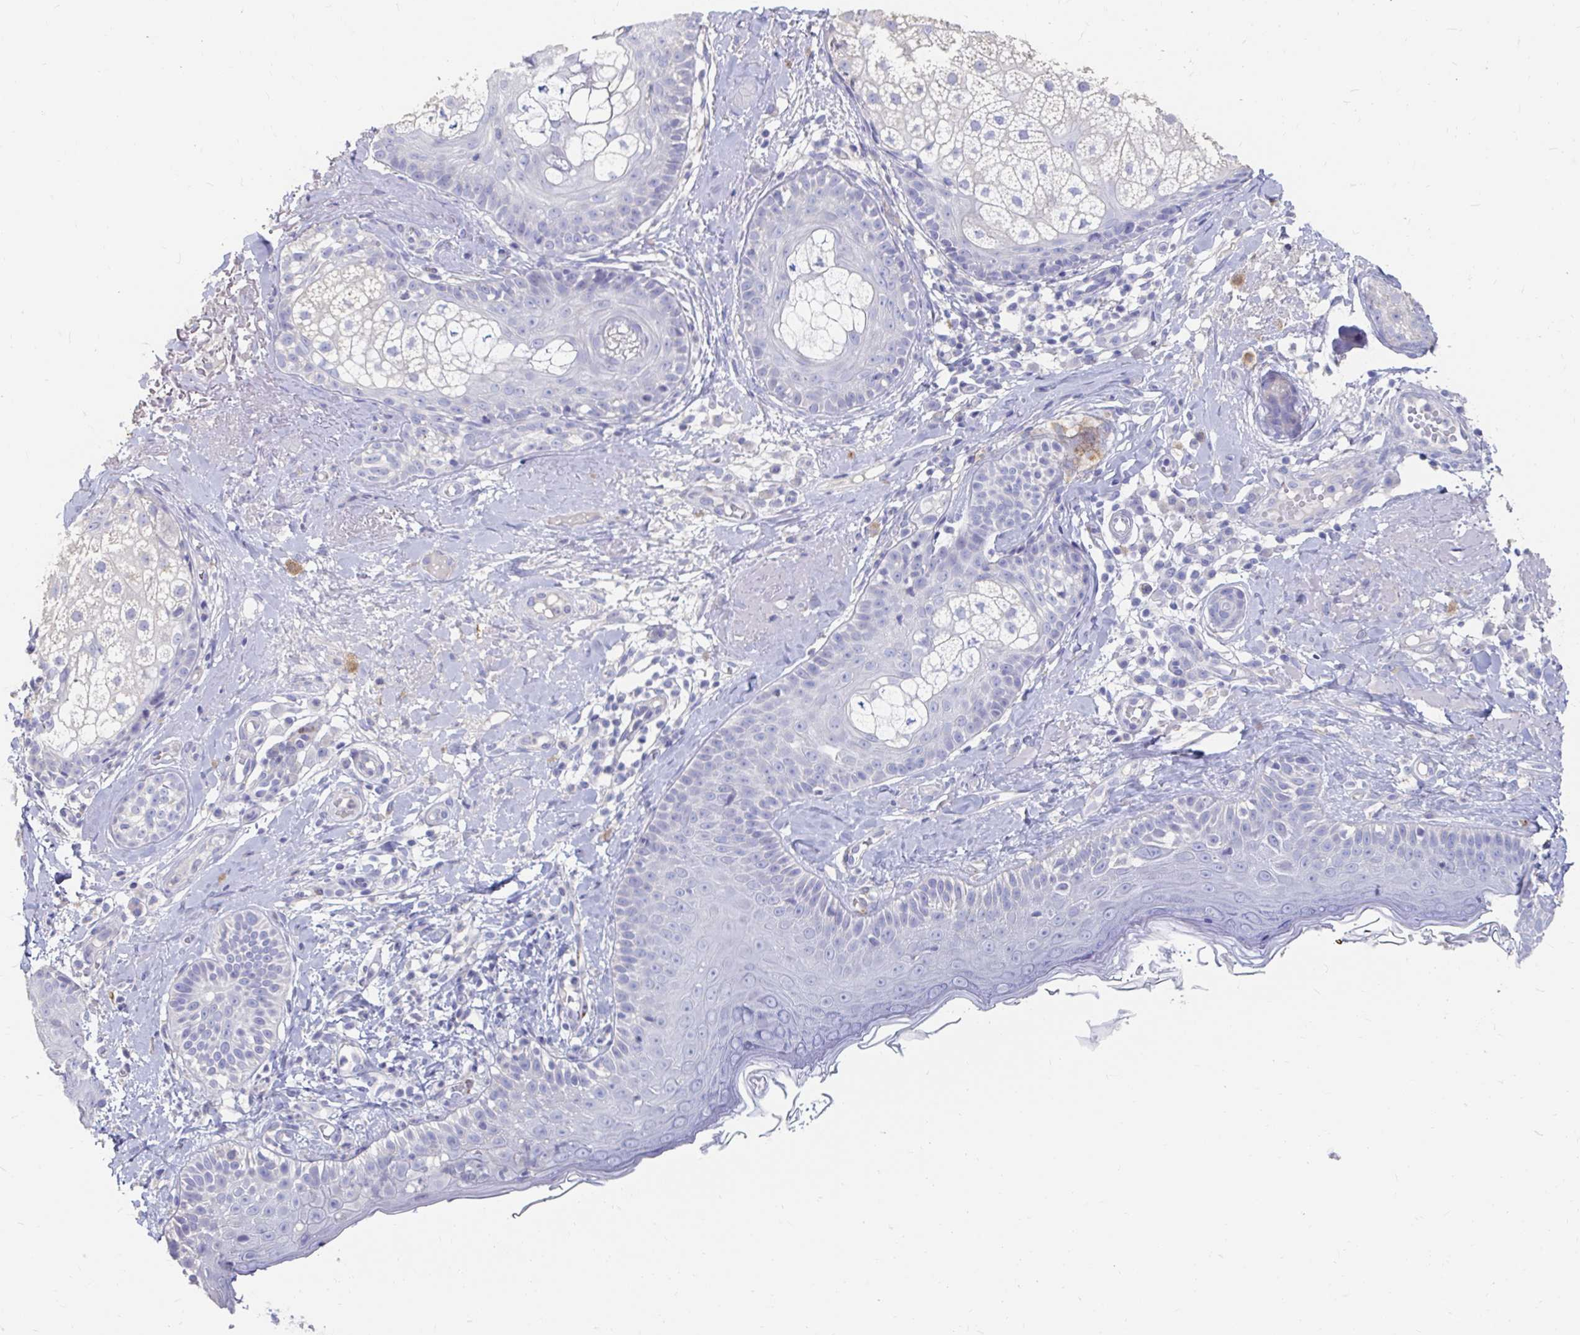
{"staining": {"intensity": "negative", "quantity": "none", "location": "none"}, "tissue": "skin", "cell_type": "Fibroblasts", "image_type": "normal", "snomed": [{"axis": "morphology", "description": "Normal tissue, NOS"}, {"axis": "topography", "description": "Skin"}], "caption": "The photomicrograph displays no significant staining in fibroblasts of skin.", "gene": "LAMC3", "patient": {"sex": "male", "age": 73}}